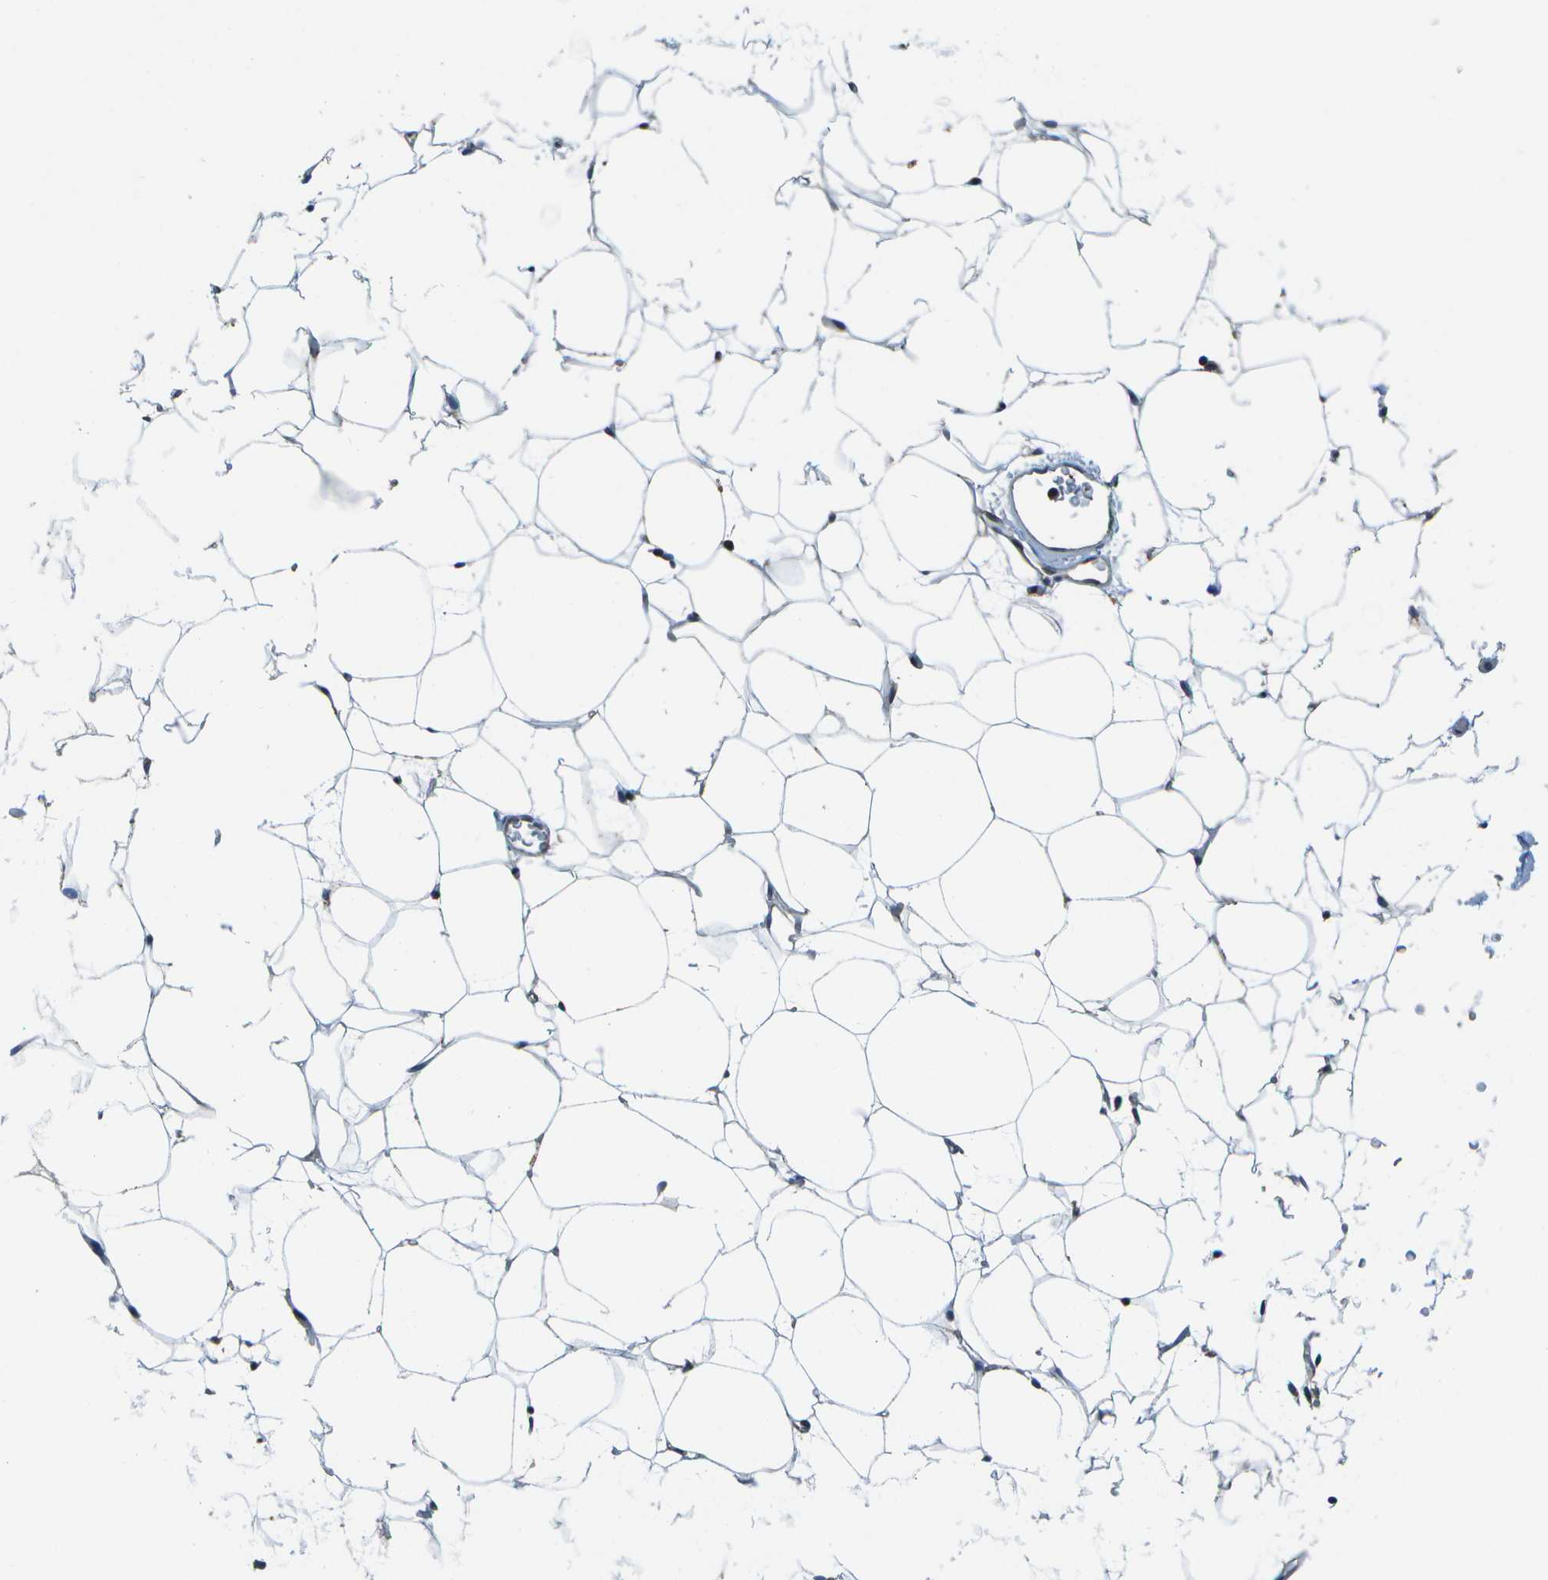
{"staining": {"intensity": "negative", "quantity": "none", "location": "none"}, "tissue": "adipose tissue", "cell_type": "Adipocytes", "image_type": "normal", "snomed": [{"axis": "morphology", "description": "Normal tissue, NOS"}, {"axis": "topography", "description": "Breast"}, {"axis": "topography", "description": "Soft tissue"}], "caption": "IHC image of benign adipose tissue: adipose tissue stained with DAB shows no significant protein positivity in adipocytes.", "gene": "PDLIM1", "patient": {"sex": "female", "age": 75}}